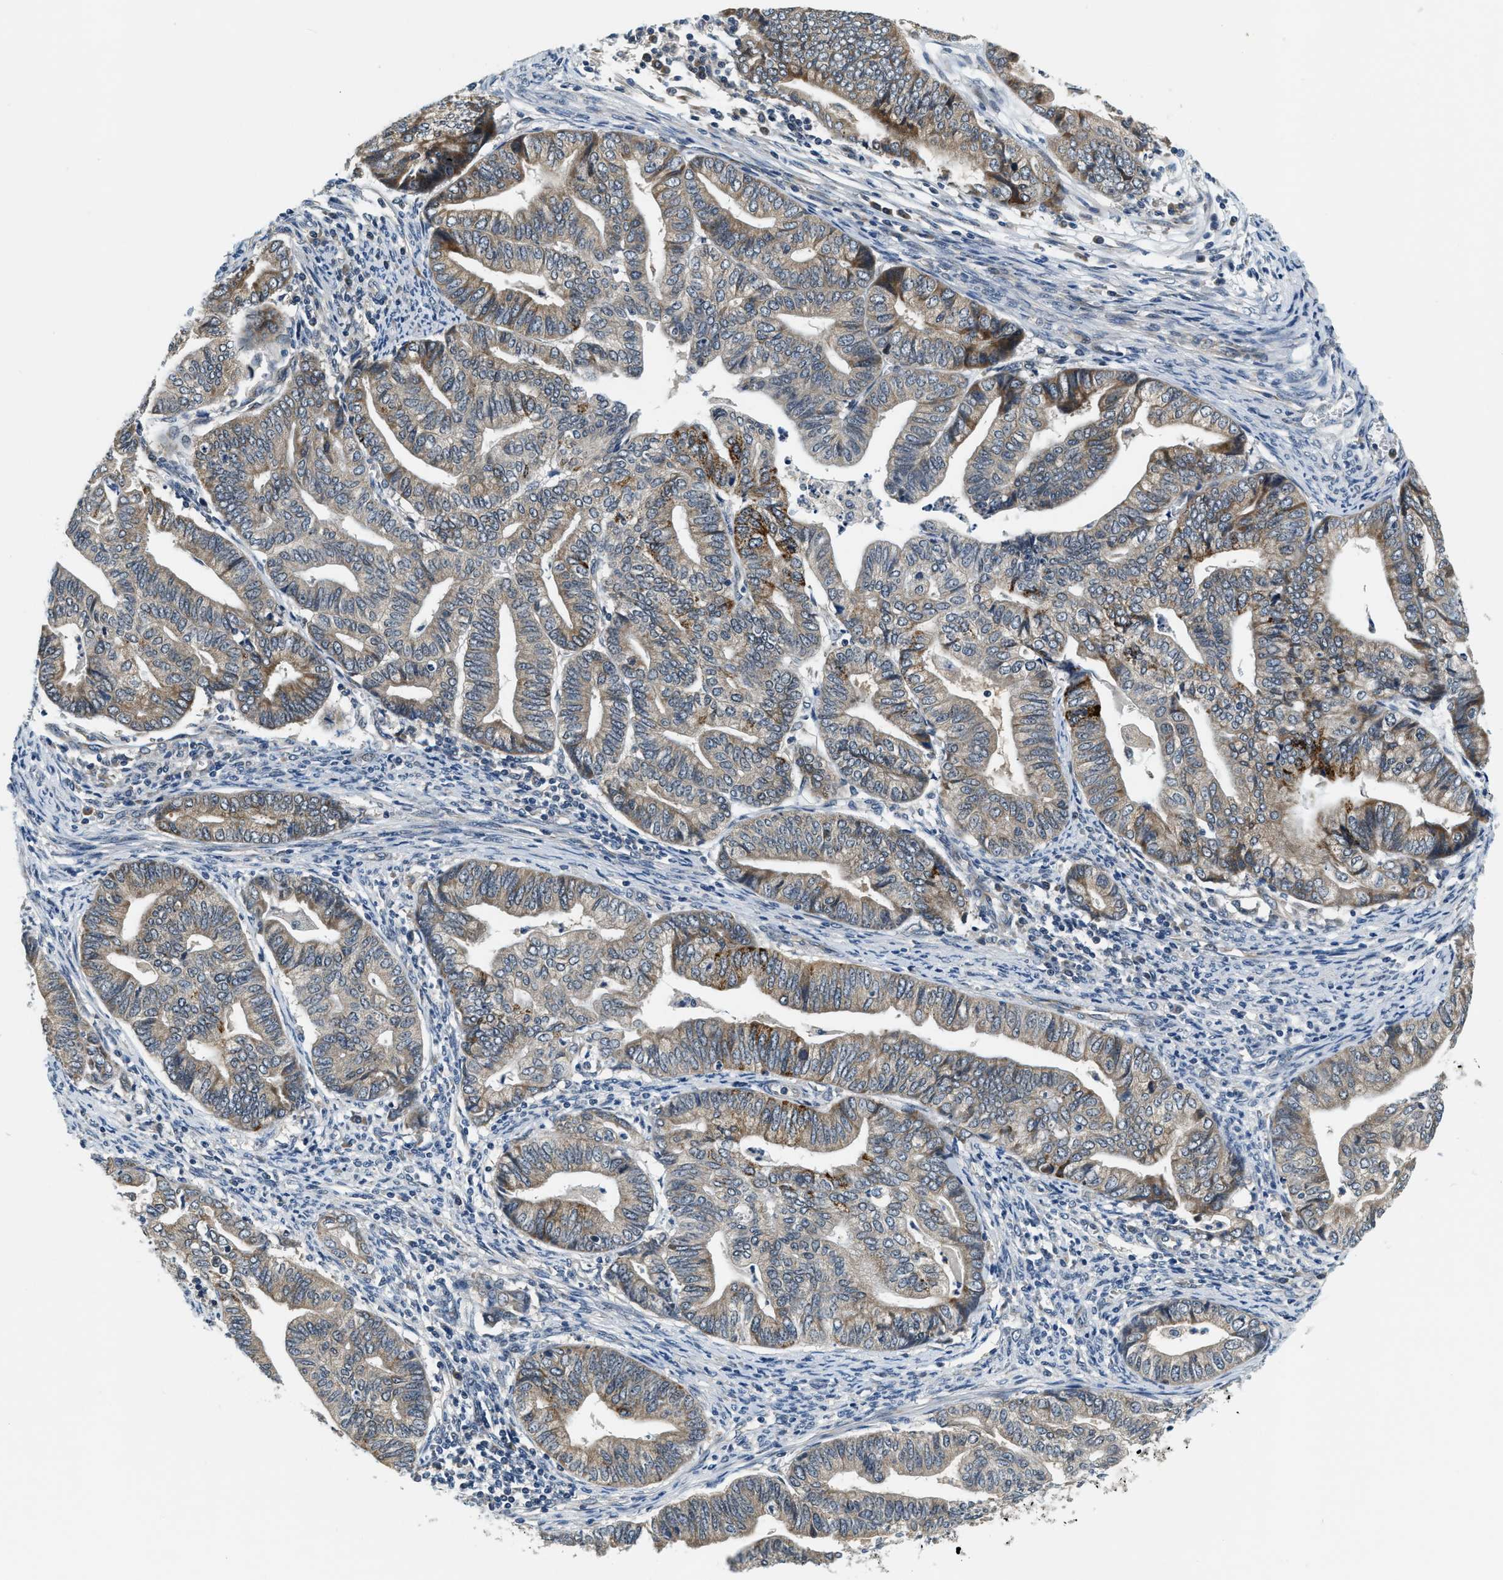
{"staining": {"intensity": "weak", "quantity": ">75%", "location": "cytoplasmic/membranous"}, "tissue": "endometrial cancer", "cell_type": "Tumor cells", "image_type": "cancer", "snomed": [{"axis": "morphology", "description": "Adenocarcinoma, NOS"}, {"axis": "topography", "description": "Endometrium"}], "caption": "High-power microscopy captured an IHC image of endometrial adenocarcinoma, revealing weak cytoplasmic/membranous positivity in approximately >75% of tumor cells.", "gene": "YAE1", "patient": {"sex": "female", "age": 79}}